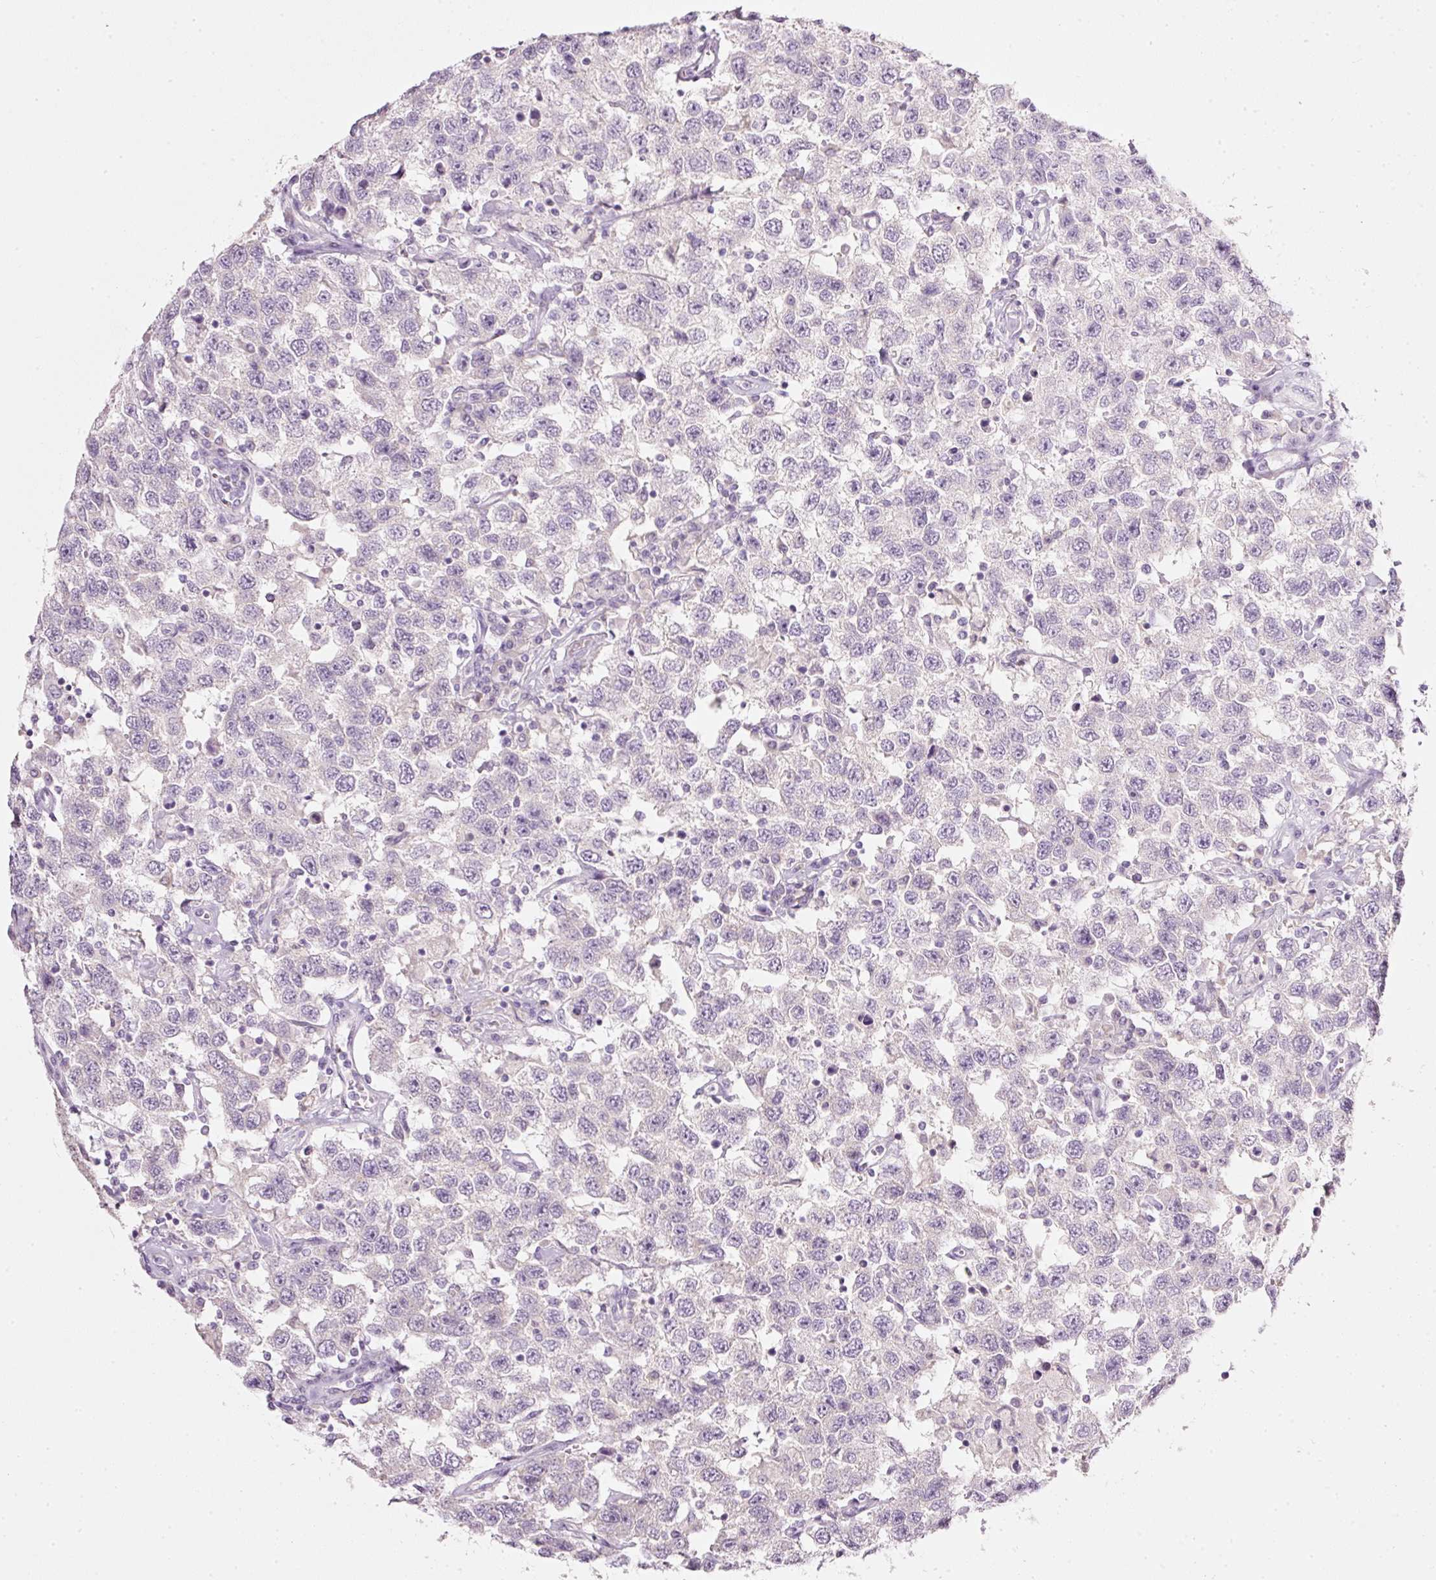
{"staining": {"intensity": "moderate", "quantity": "<25%", "location": "cytoplasmic/membranous"}, "tissue": "testis cancer", "cell_type": "Tumor cells", "image_type": "cancer", "snomed": [{"axis": "morphology", "description": "Seminoma, NOS"}, {"axis": "topography", "description": "Testis"}], "caption": "Brown immunohistochemical staining in testis seminoma demonstrates moderate cytoplasmic/membranous positivity in approximately <25% of tumor cells.", "gene": "PDXDC1", "patient": {"sex": "male", "age": 41}}